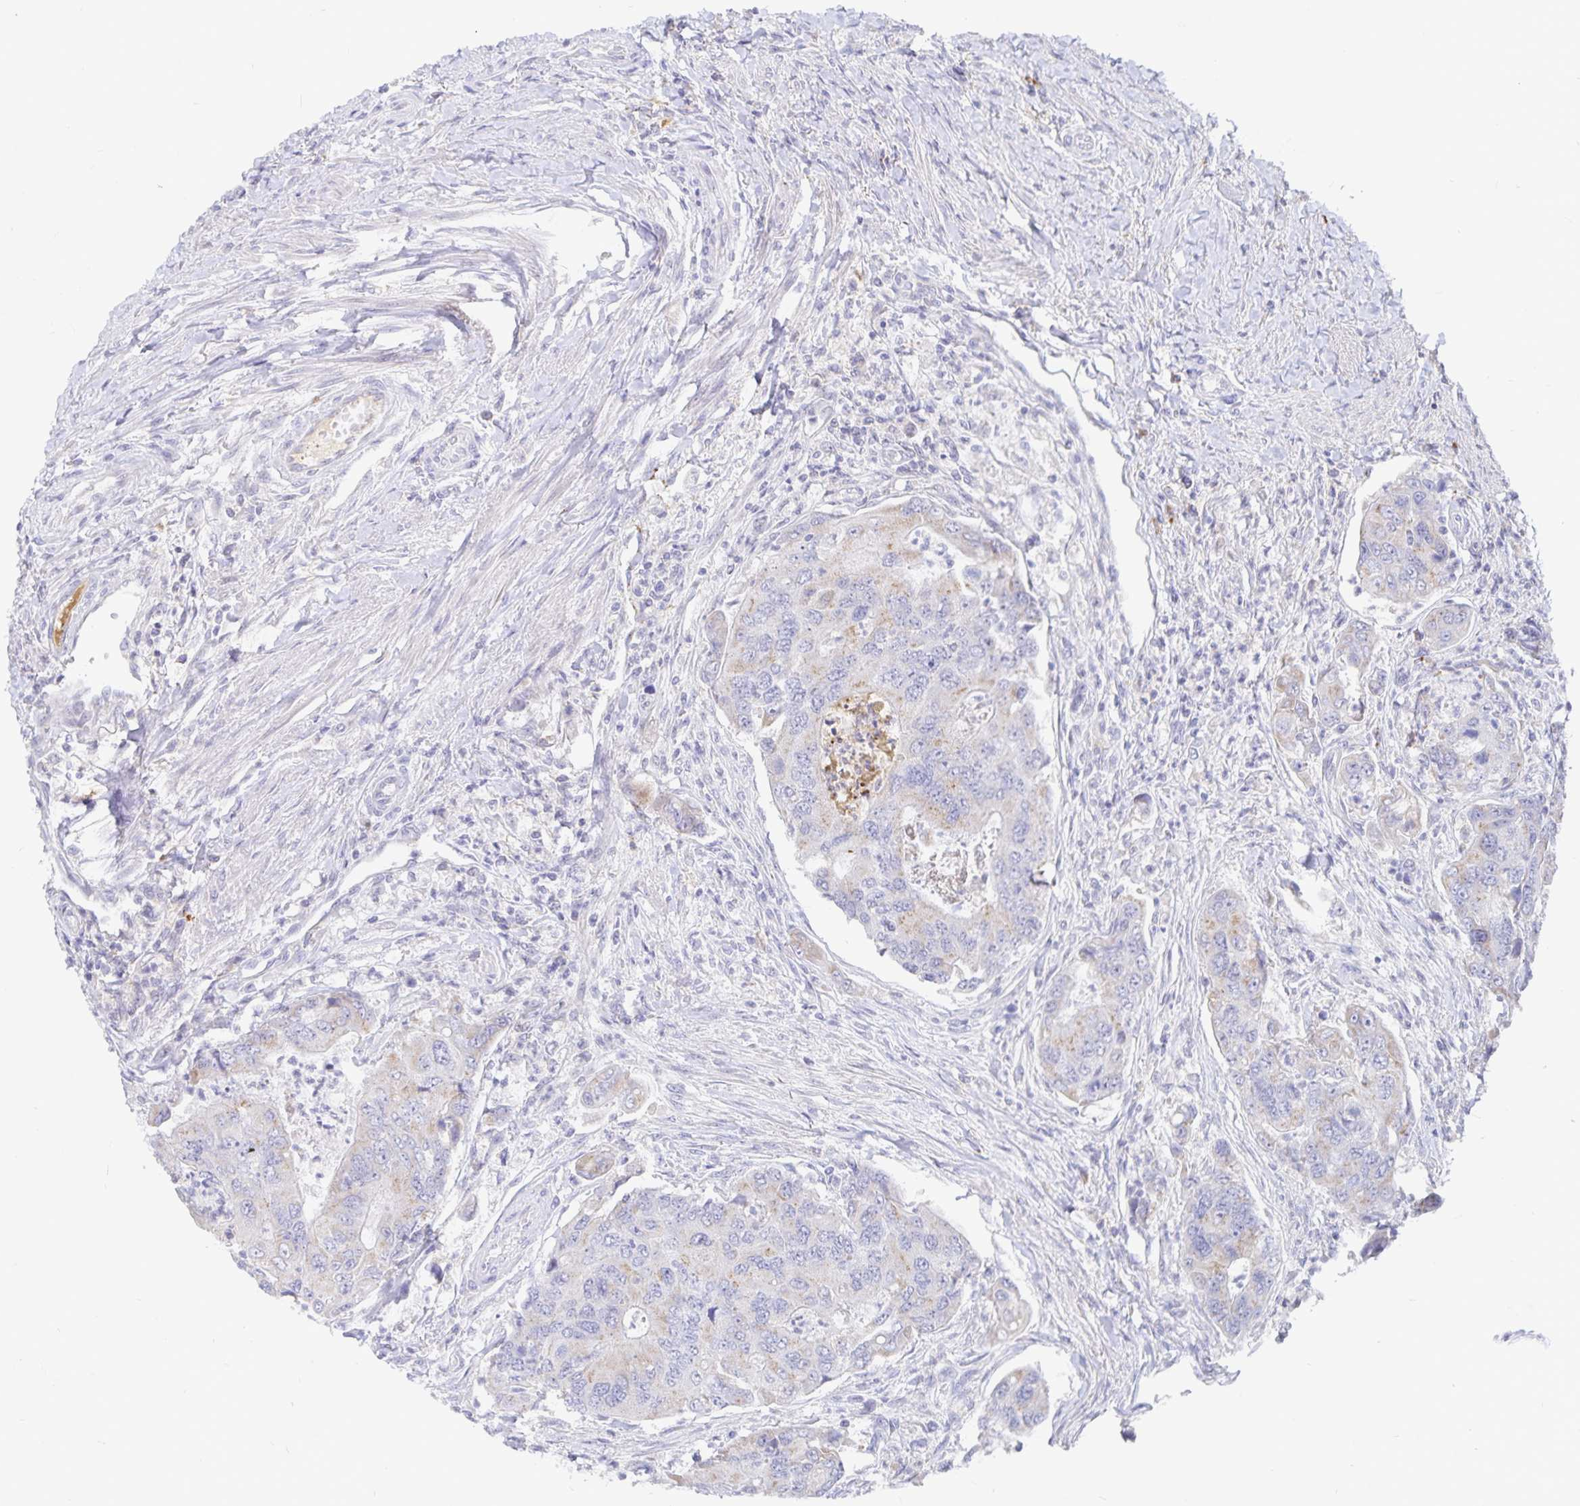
{"staining": {"intensity": "weak", "quantity": "<25%", "location": "cytoplasmic/membranous"}, "tissue": "colorectal cancer", "cell_type": "Tumor cells", "image_type": "cancer", "snomed": [{"axis": "morphology", "description": "Adenocarcinoma, NOS"}, {"axis": "topography", "description": "Colon"}], "caption": "Tumor cells show no significant protein positivity in colorectal cancer (adenocarcinoma).", "gene": "PKHD1", "patient": {"sex": "female", "age": 67}}